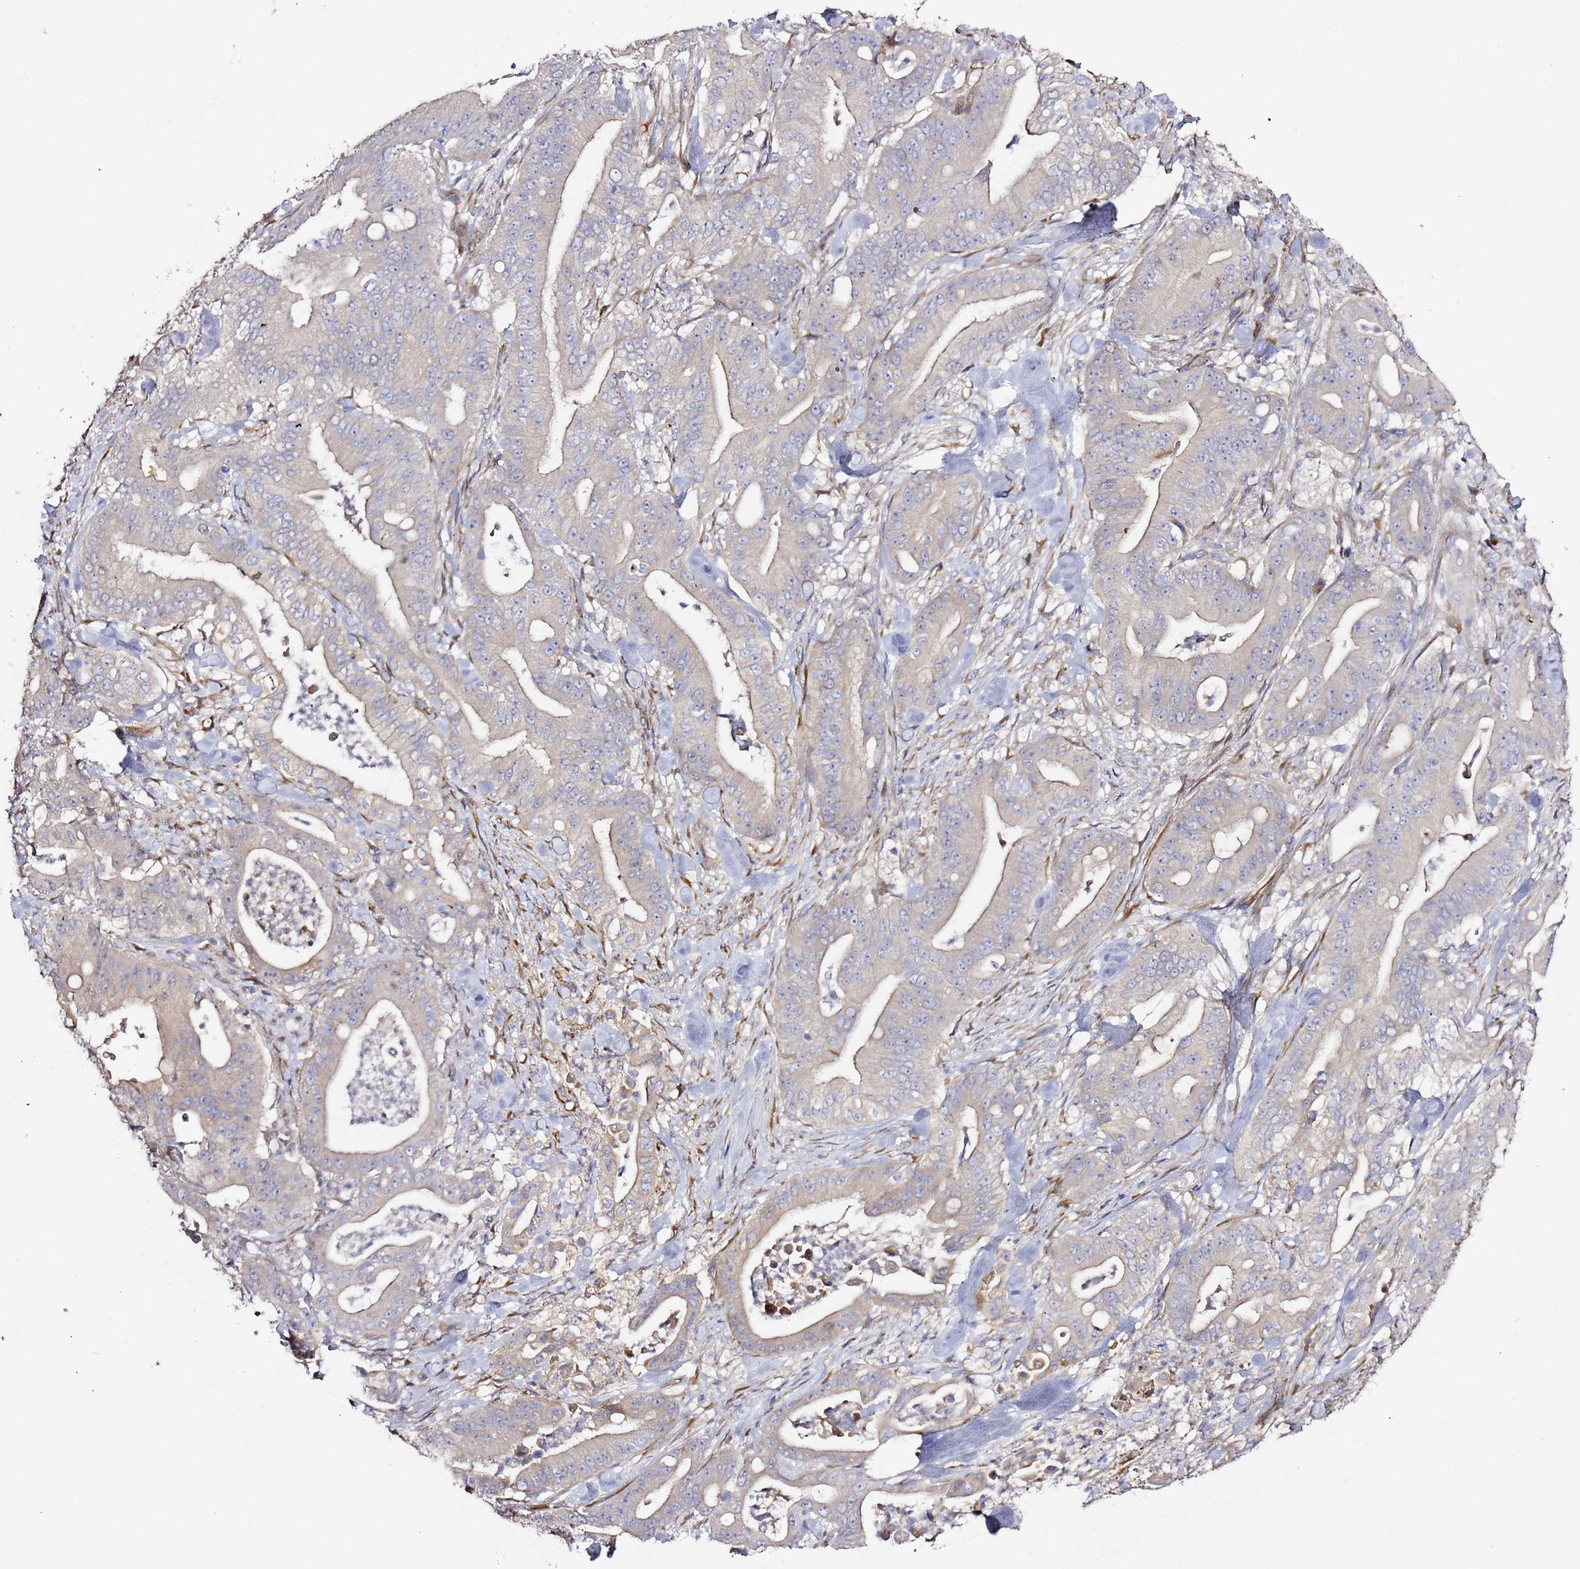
{"staining": {"intensity": "weak", "quantity": "<25%", "location": "cytoplasmic/membranous"}, "tissue": "pancreatic cancer", "cell_type": "Tumor cells", "image_type": "cancer", "snomed": [{"axis": "morphology", "description": "Adenocarcinoma, NOS"}, {"axis": "topography", "description": "Pancreas"}], "caption": "IHC photomicrograph of adenocarcinoma (pancreatic) stained for a protein (brown), which shows no expression in tumor cells. The staining is performed using DAB brown chromogen with nuclei counter-stained in using hematoxylin.", "gene": "HSD17B7", "patient": {"sex": "male", "age": 71}}